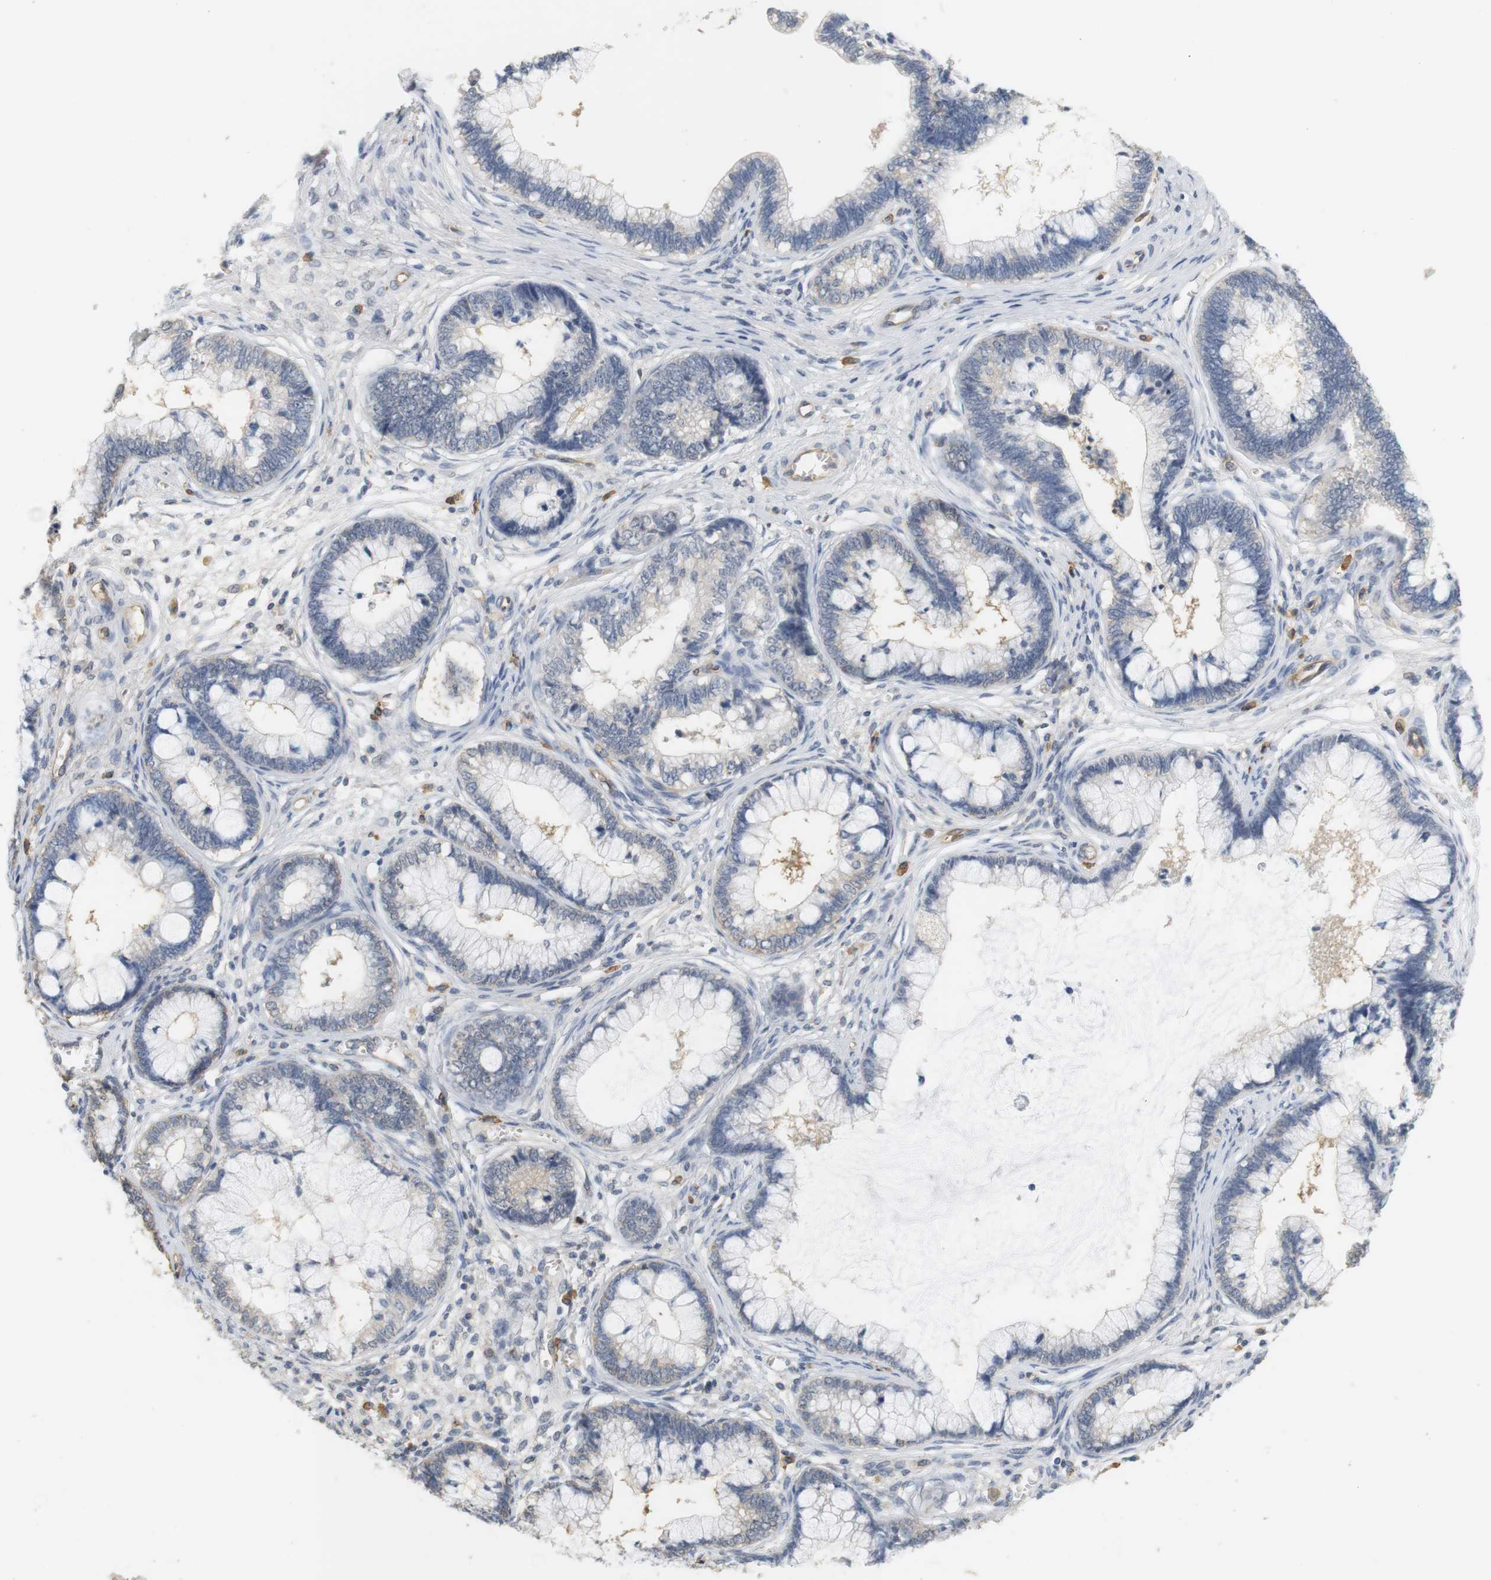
{"staining": {"intensity": "negative", "quantity": "none", "location": "none"}, "tissue": "cervical cancer", "cell_type": "Tumor cells", "image_type": "cancer", "snomed": [{"axis": "morphology", "description": "Adenocarcinoma, NOS"}, {"axis": "topography", "description": "Cervix"}], "caption": "Immunohistochemistry histopathology image of cervical adenocarcinoma stained for a protein (brown), which demonstrates no staining in tumor cells.", "gene": "OSR1", "patient": {"sex": "female", "age": 44}}